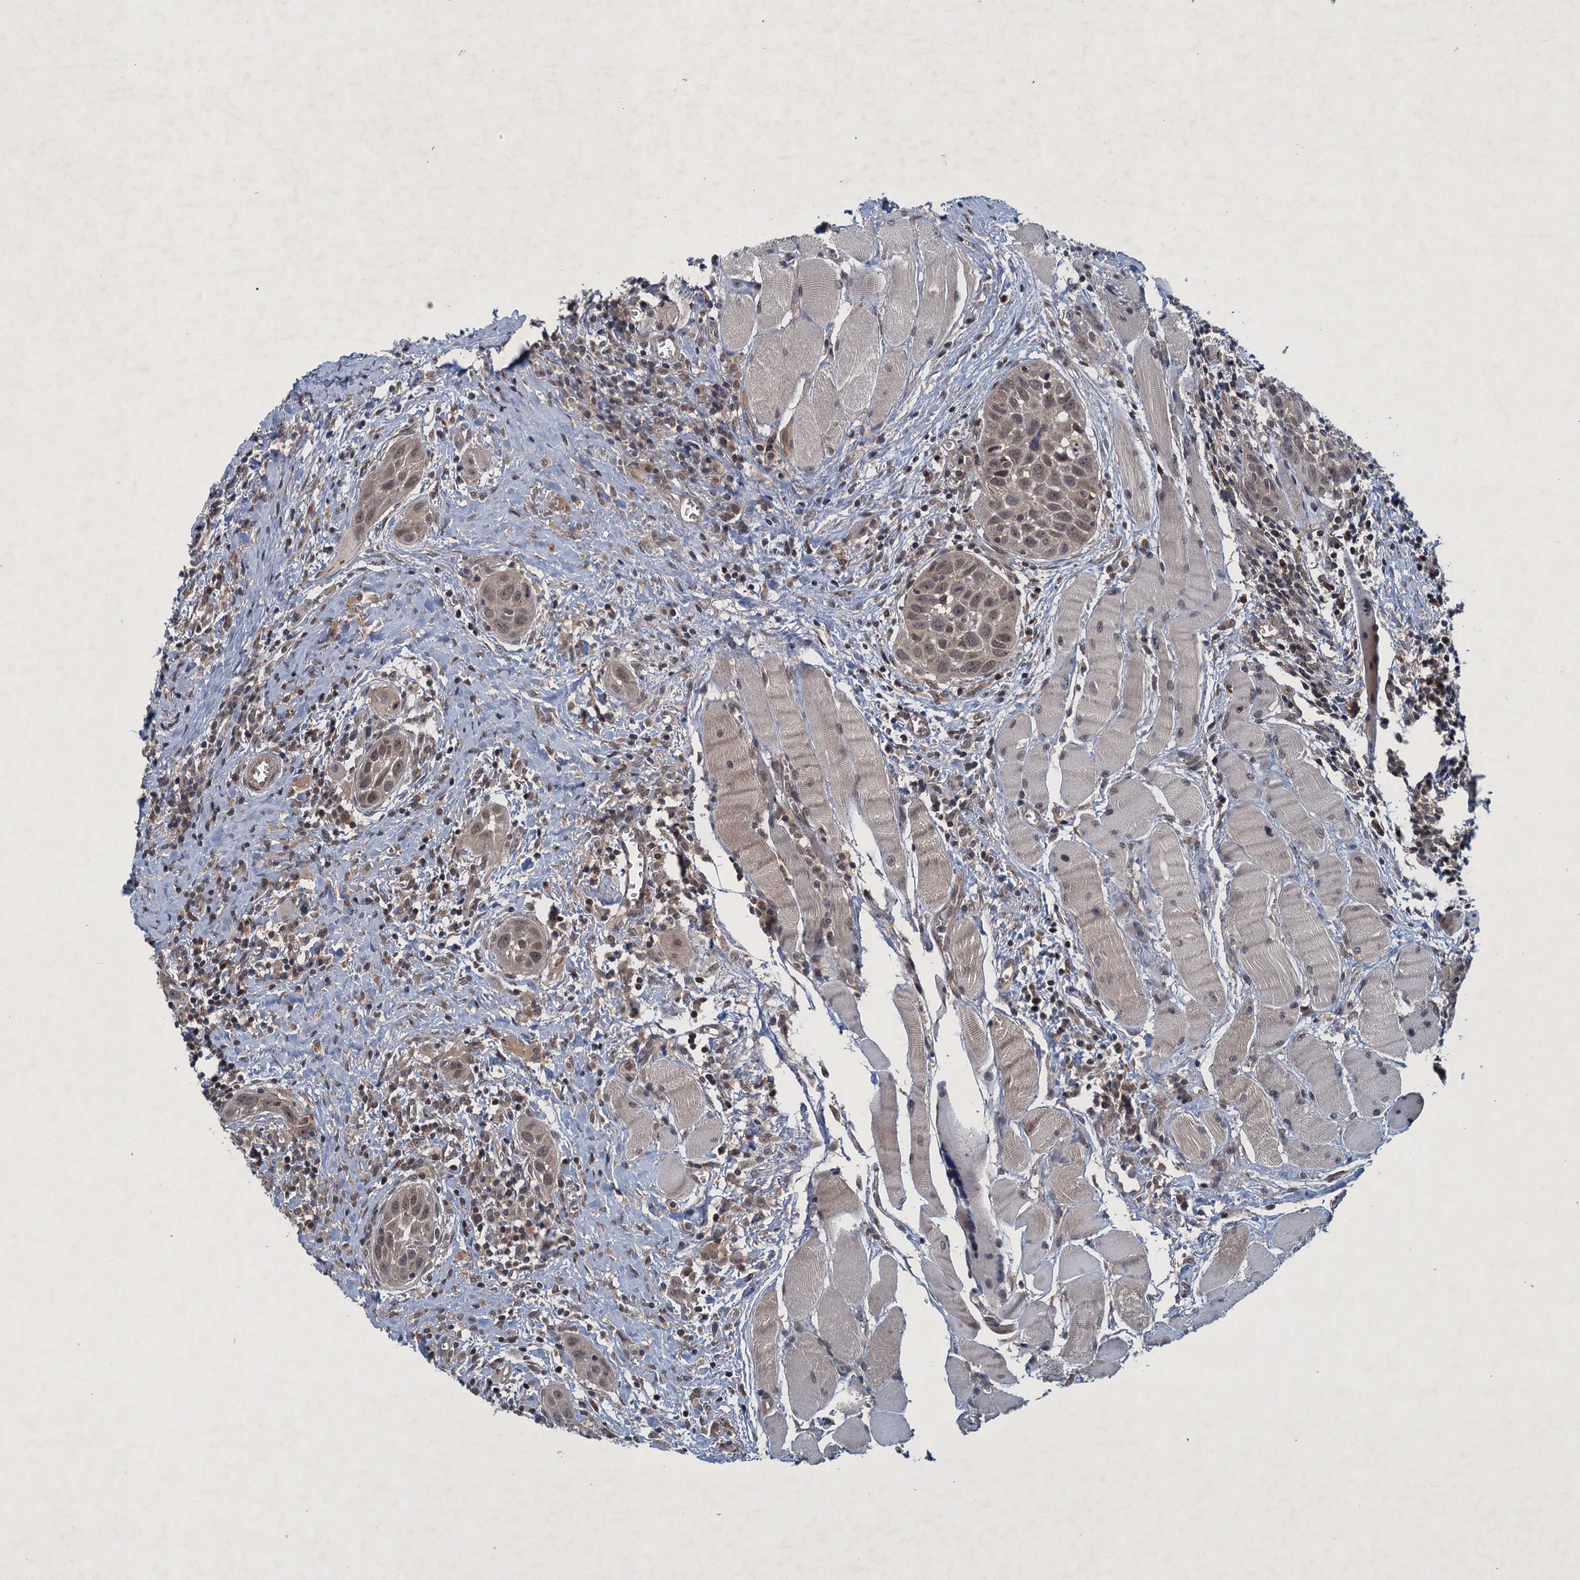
{"staining": {"intensity": "moderate", "quantity": ">75%", "location": "nuclear"}, "tissue": "head and neck cancer", "cell_type": "Tumor cells", "image_type": "cancer", "snomed": [{"axis": "morphology", "description": "Squamous cell carcinoma, NOS"}, {"axis": "topography", "description": "Oral tissue"}, {"axis": "topography", "description": "Head-Neck"}], "caption": "Head and neck squamous cell carcinoma stained for a protein reveals moderate nuclear positivity in tumor cells. Using DAB (3,3'-diaminobenzidine) (brown) and hematoxylin (blue) stains, captured at high magnification using brightfield microscopy.", "gene": "RNF165", "patient": {"sex": "female", "age": 50}}